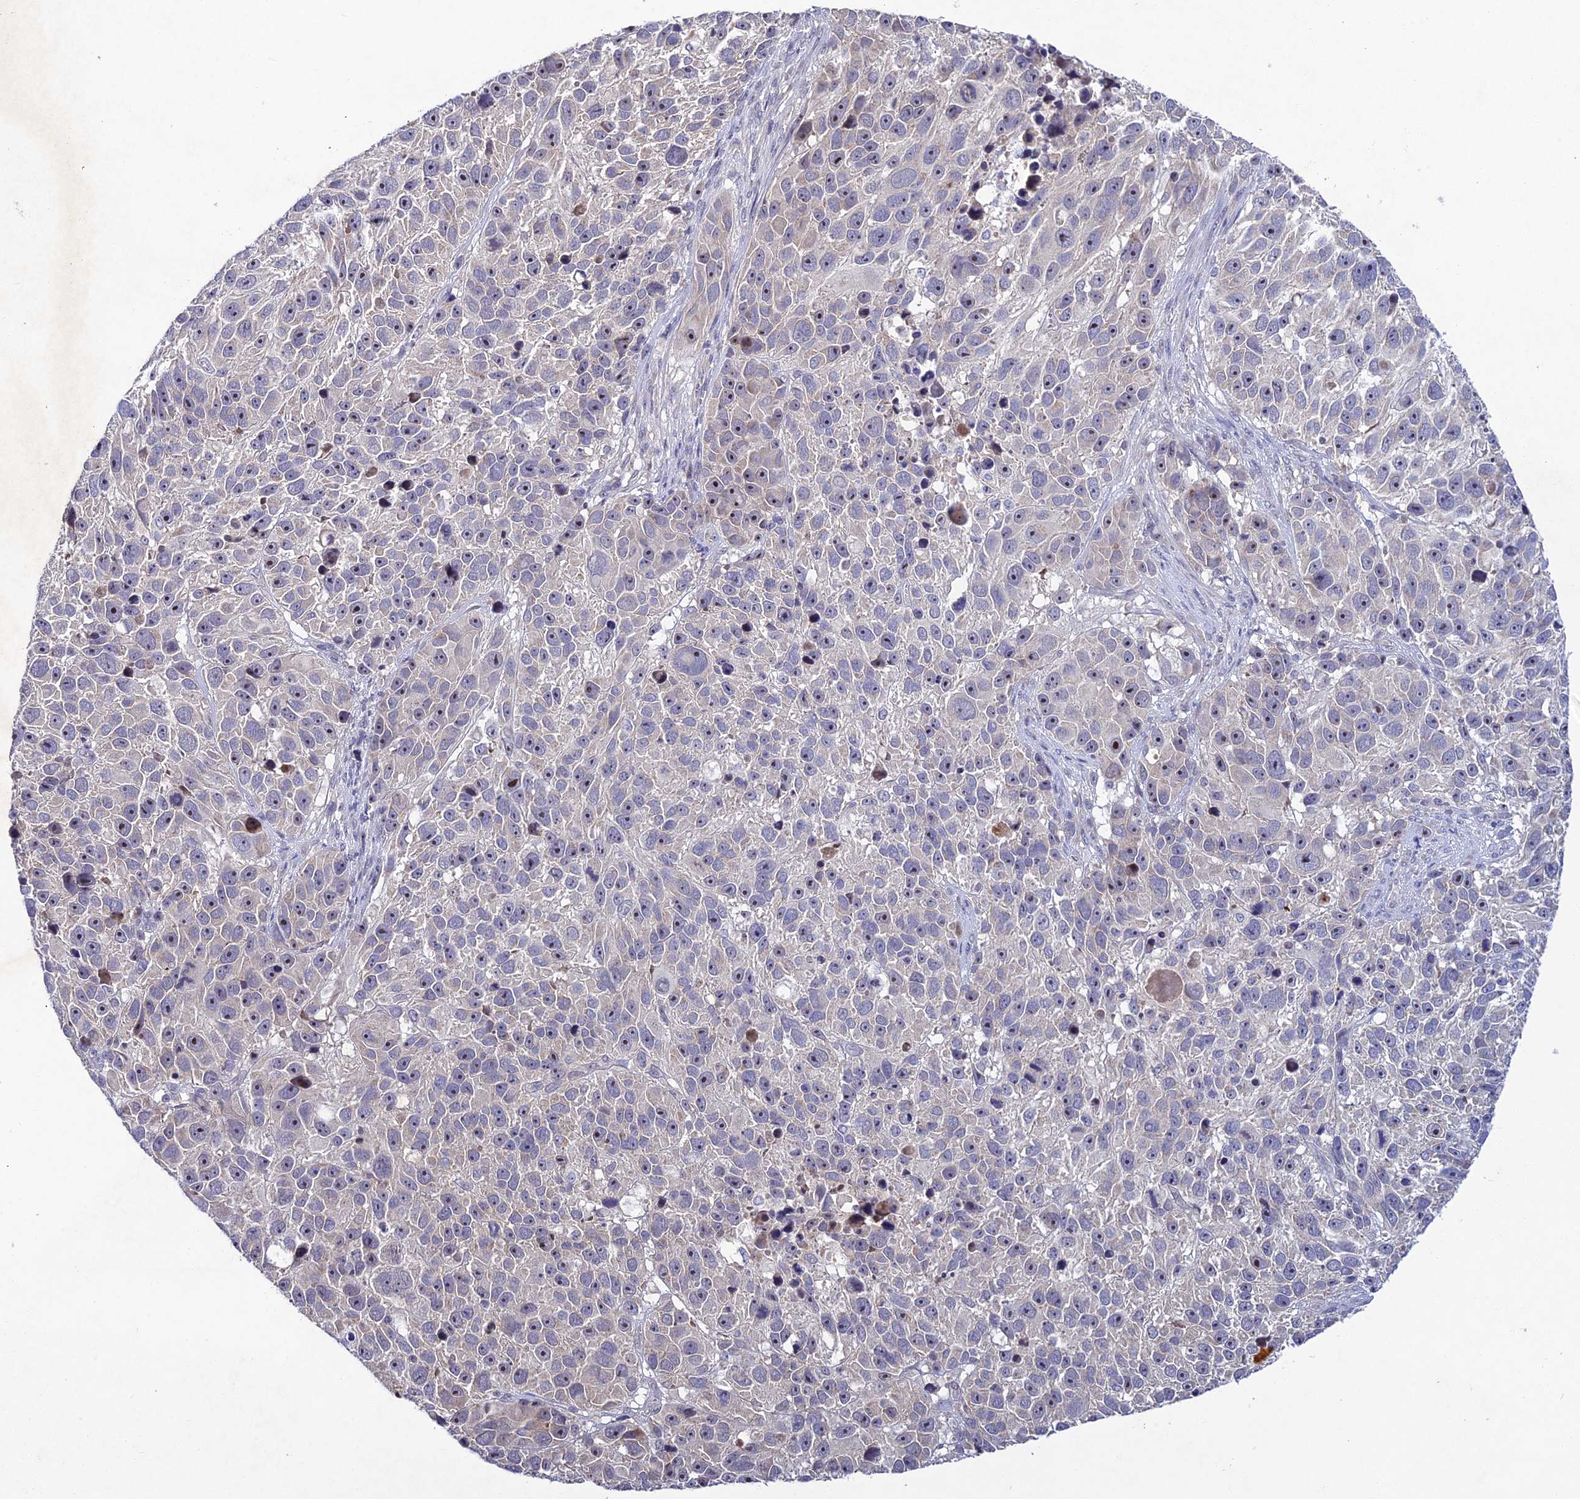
{"staining": {"intensity": "negative", "quantity": "none", "location": "none"}, "tissue": "melanoma", "cell_type": "Tumor cells", "image_type": "cancer", "snomed": [{"axis": "morphology", "description": "Malignant melanoma, NOS"}, {"axis": "topography", "description": "Skin"}], "caption": "Tumor cells are negative for protein expression in human melanoma.", "gene": "CHST5", "patient": {"sex": "male", "age": 84}}